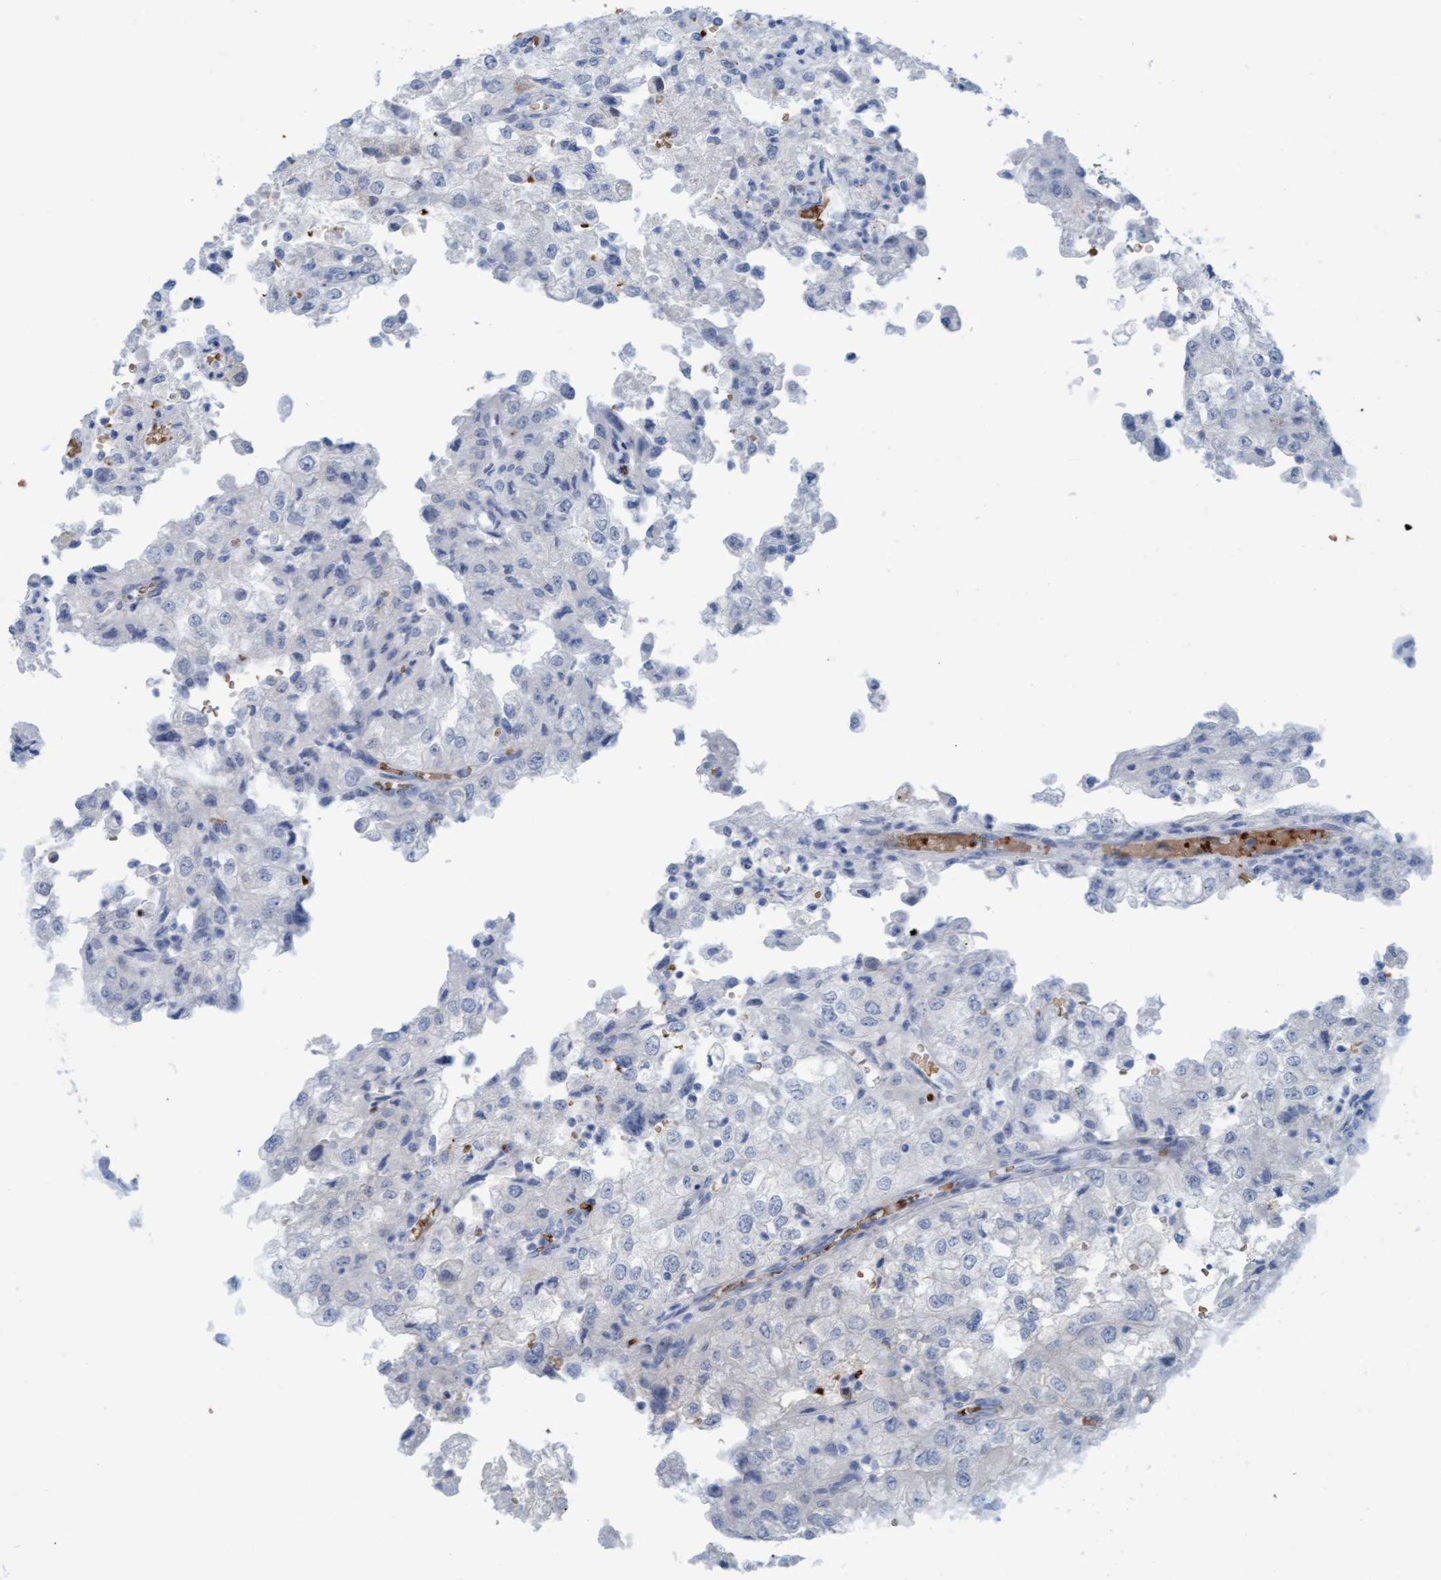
{"staining": {"intensity": "negative", "quantity": "none", "location": "none"}, "tissue": "renal cancer", "cell_type": "Tumor cells", "image_type": "cancer", "snomed": [{"axis": "morphology", "description": "Adenocarcinoma, NOS"}, {"axis": "topography", "description": "Kidney"}], "caption": "Image shows no protein expression in tumor cells of adenocarcinoma (renal) tissue. (Stains: DAB IHC with hematoxylin counter stain, Microscopy: brightfield microscopy at high magnification).", "gene": "P2RX5", "patient": {"sex": "female", "age": 54}}